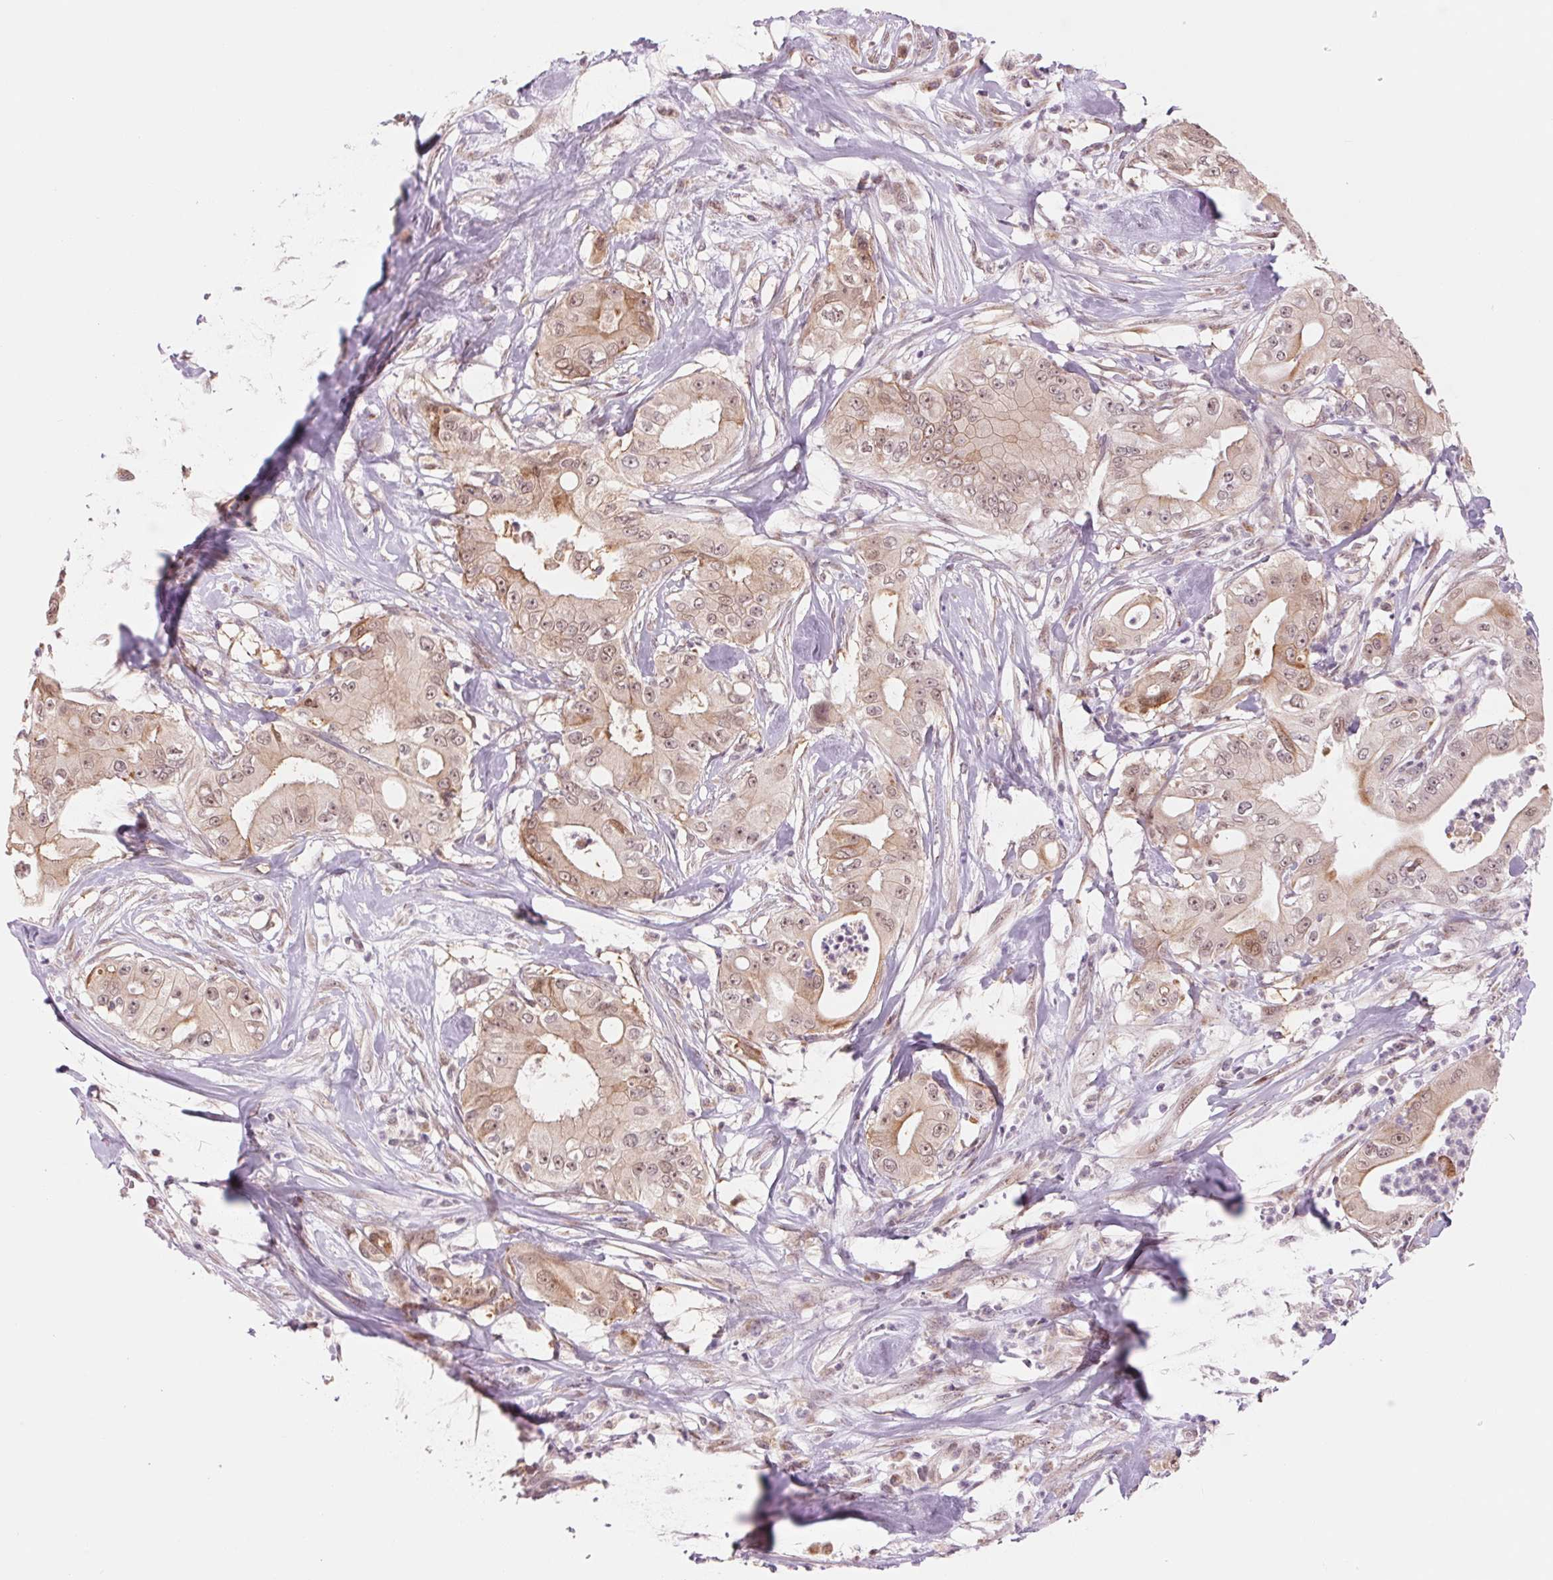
{"staining": {"intensity": "weak", "quantity": ">75%", "location": "cytoplasmic/membranous,nuclear"}, "tissue": "pancreatic cancer", "cell_type": "Tumor cells", "image_type": "cancer", "snomed": [{"axis": "morphology", "description": "Adenocarcinoma, NOS"}, {"axis": "topography", "description": "Pancreas"}], "caption": "Adenocarcinoma (pancreatic) was stained to show a protein in brown. There is low levels of weak cytoplasmic/membranous and nuclear positivity in approximately >75% of tumor cells. The staining was performed using DAB to visualize the protein expression in brown, while the nuclei were stained in blue with hematoxylin (Magnification: 20x).", "gene": "ARHGAP32", "patient": {"sex": "male", "age": 71}}